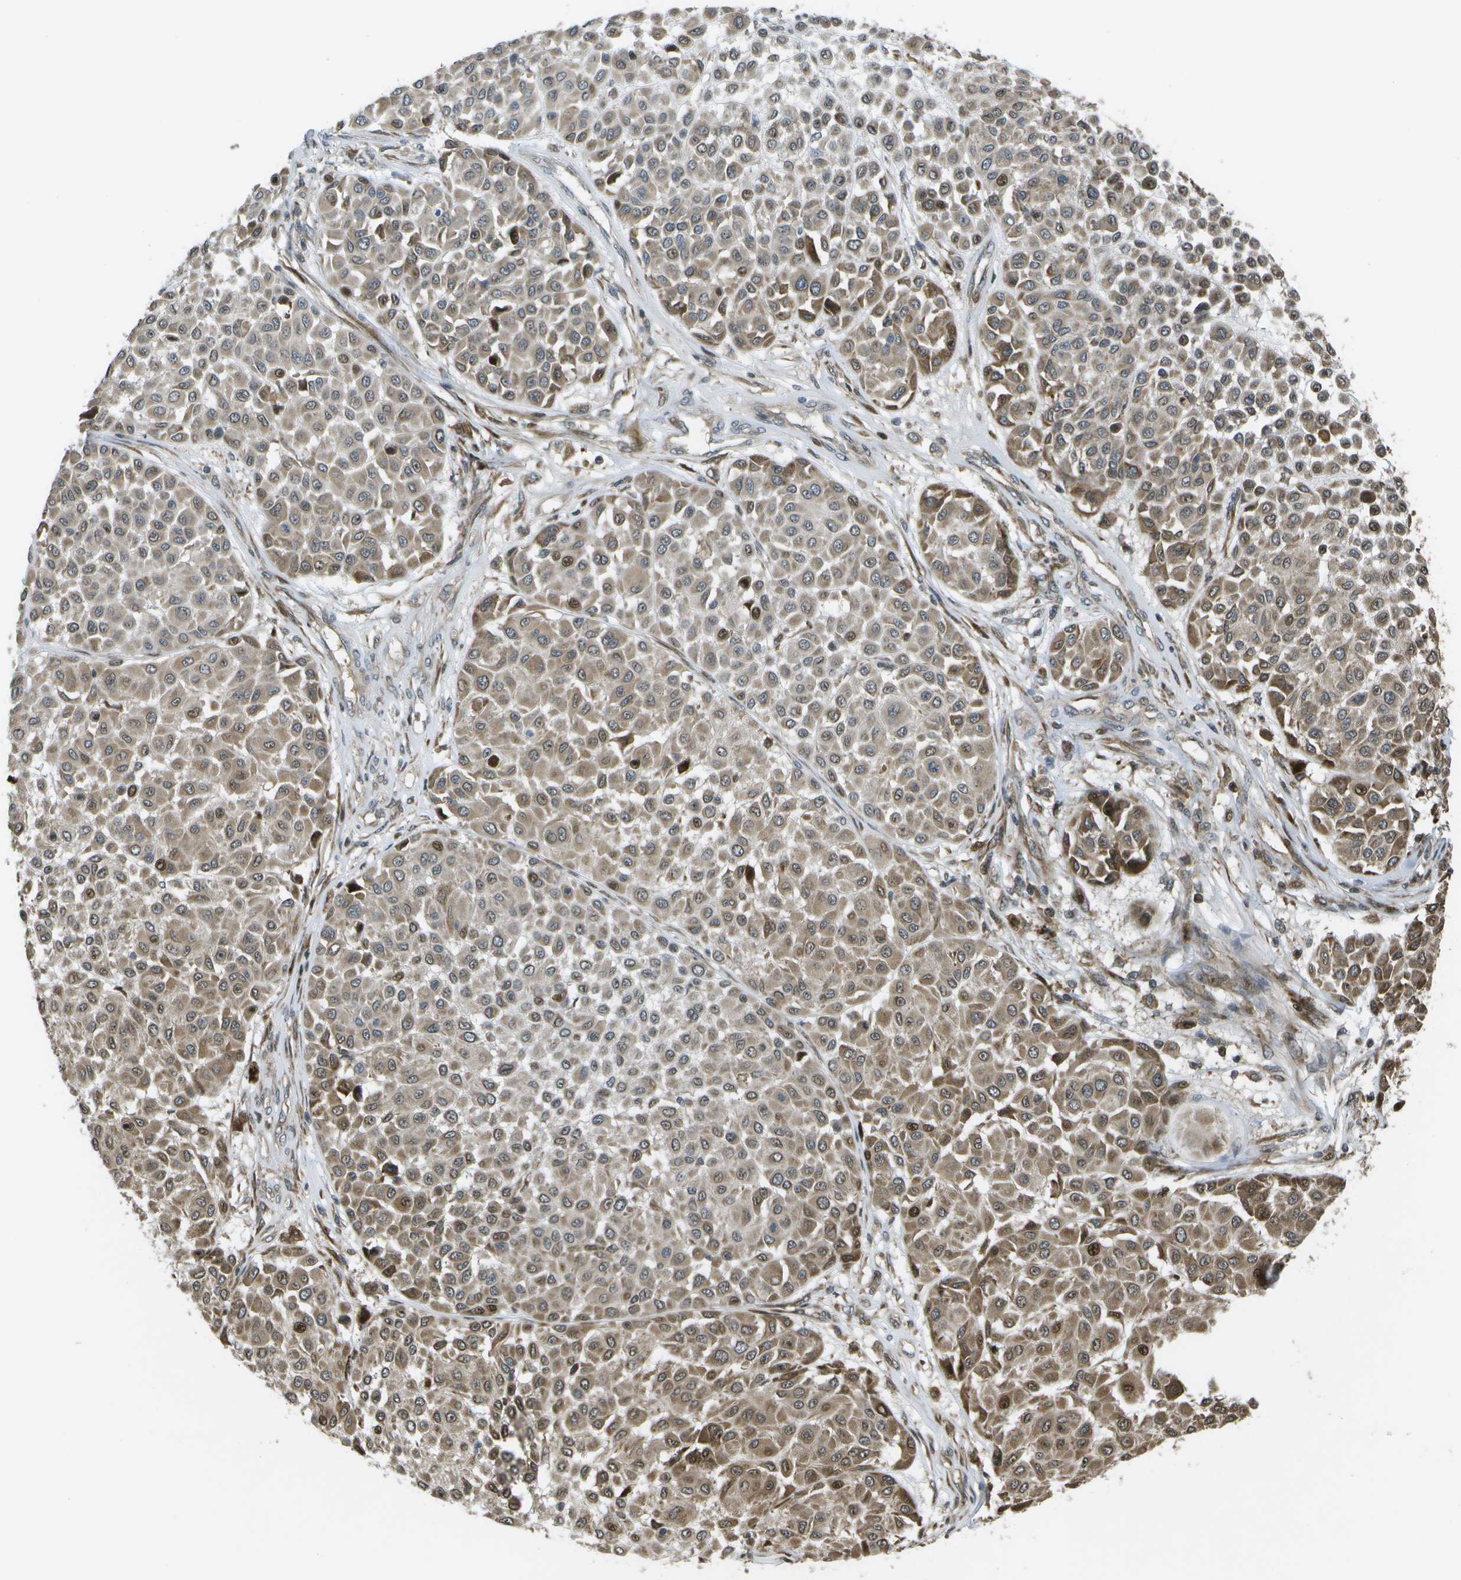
{"staining": {"intensity": "moderate", "quantity": "25%-75%", "location": "cytoplasmic/membranous,nuclear"}, "tissue": "melanoma", "cell_type": "Tumor cells", "image_type": "cancer", "snomed": [{"axis": "morphology", "description": "Malignant melanoma, Metastatic site"}, {"axis": "topography", "description": "Soft tissue"}], "caption": "This micrograph exhibits IHC staining of human melanoma, with medium moderate cytoplasmic/membranous and nuclear staining in approximately 25%-75% of tumor cells.", "gene": "AXIN2", "patient": {"sex": "male", "age": 41}}